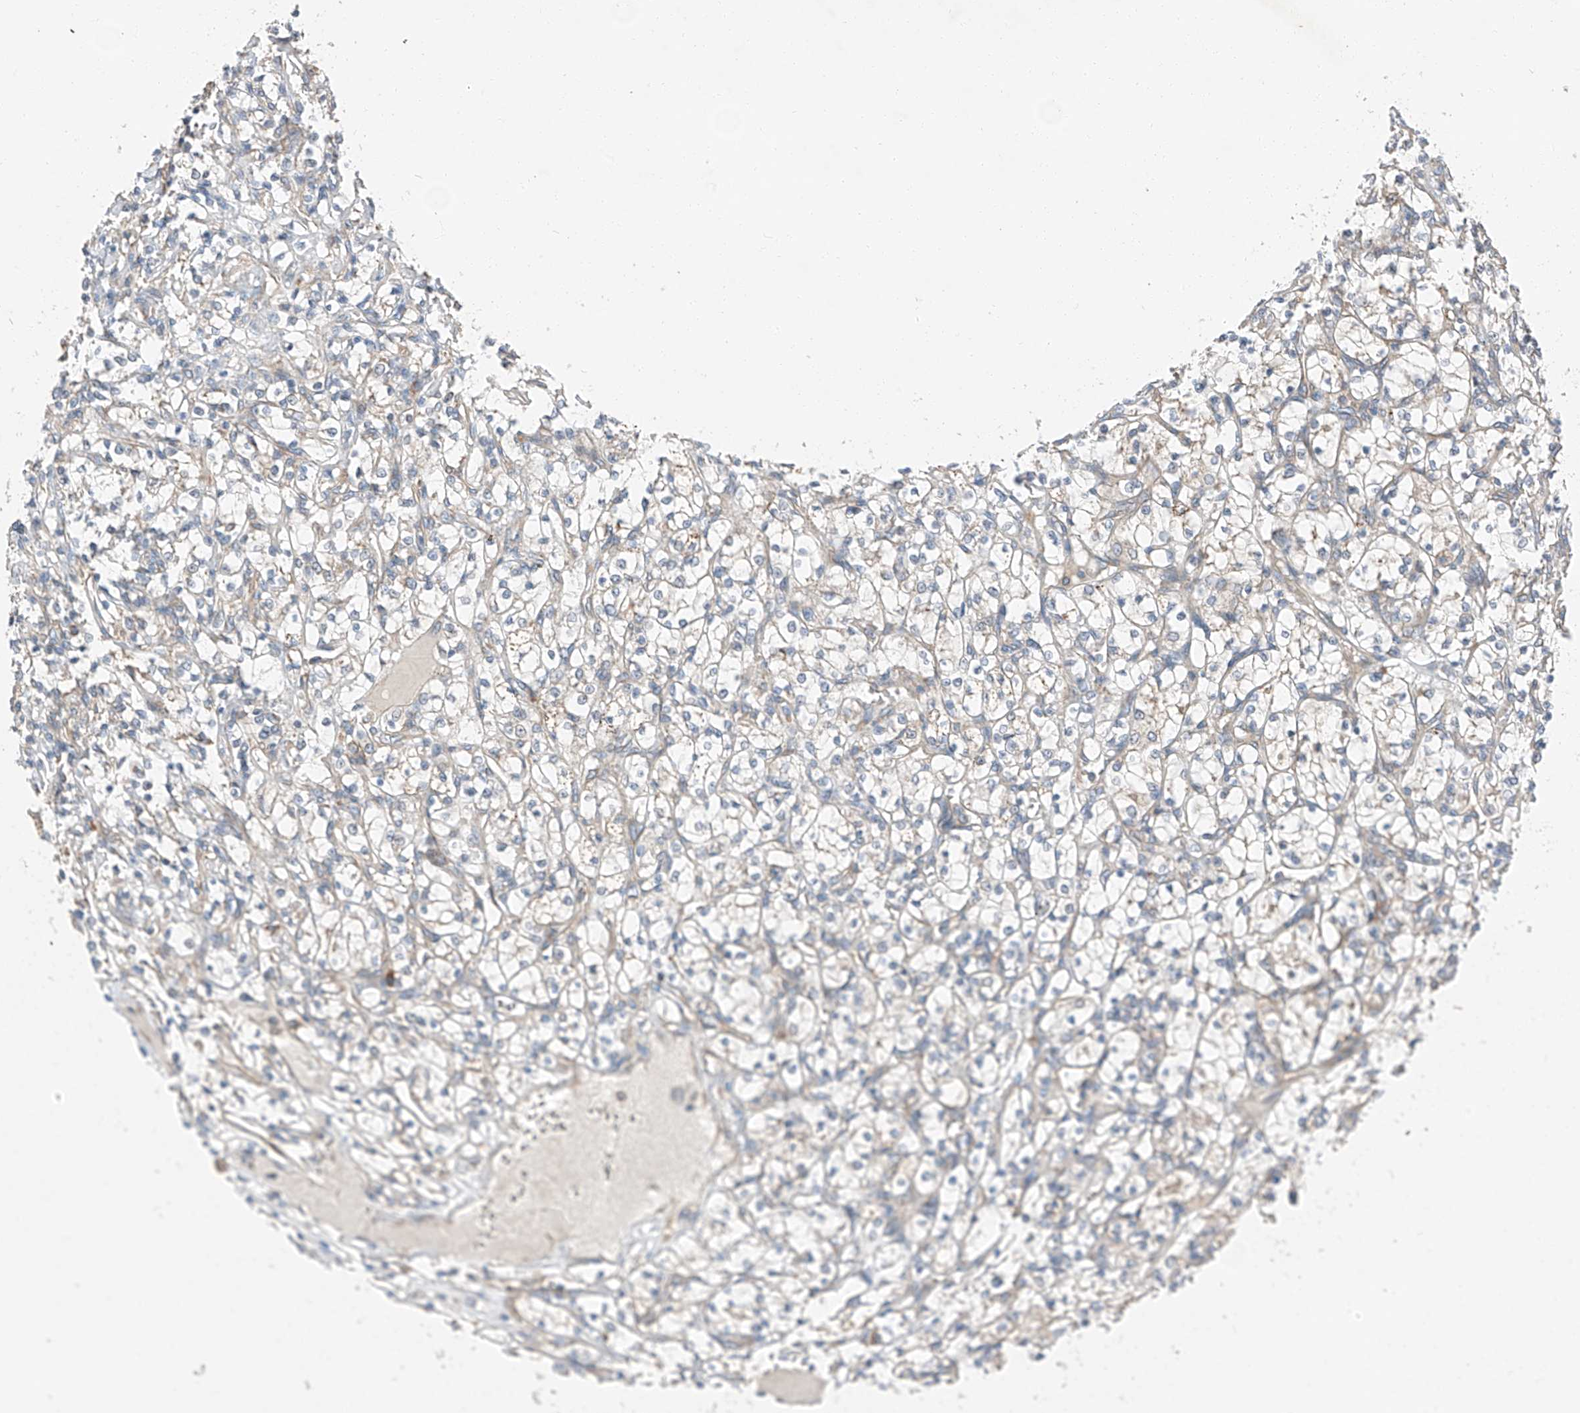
{"staining": {"intensity": "moderate", "quantity": "<25%", "location": "cytoplasmic/membranous"}, "tissue": "renal cancer", "cell_type": "Tumor cells", "image_type": "cancer", "snomed": [{"axis": "morphology", "description": "Adenocarcinoma, NOS"}, {"axis": "topography", "description": "Kidney"}], "caption": "A low amount of moderate cytoplasmic/membranous expression is identified in approximately <25% of tumor cells in renal cancer (adenocarcinoma) tissue. (DAB IHC with brightfield microscopy, high magnification).", "gene": "ZC3H15", "patient": {"sex": "female", "age": 69}}